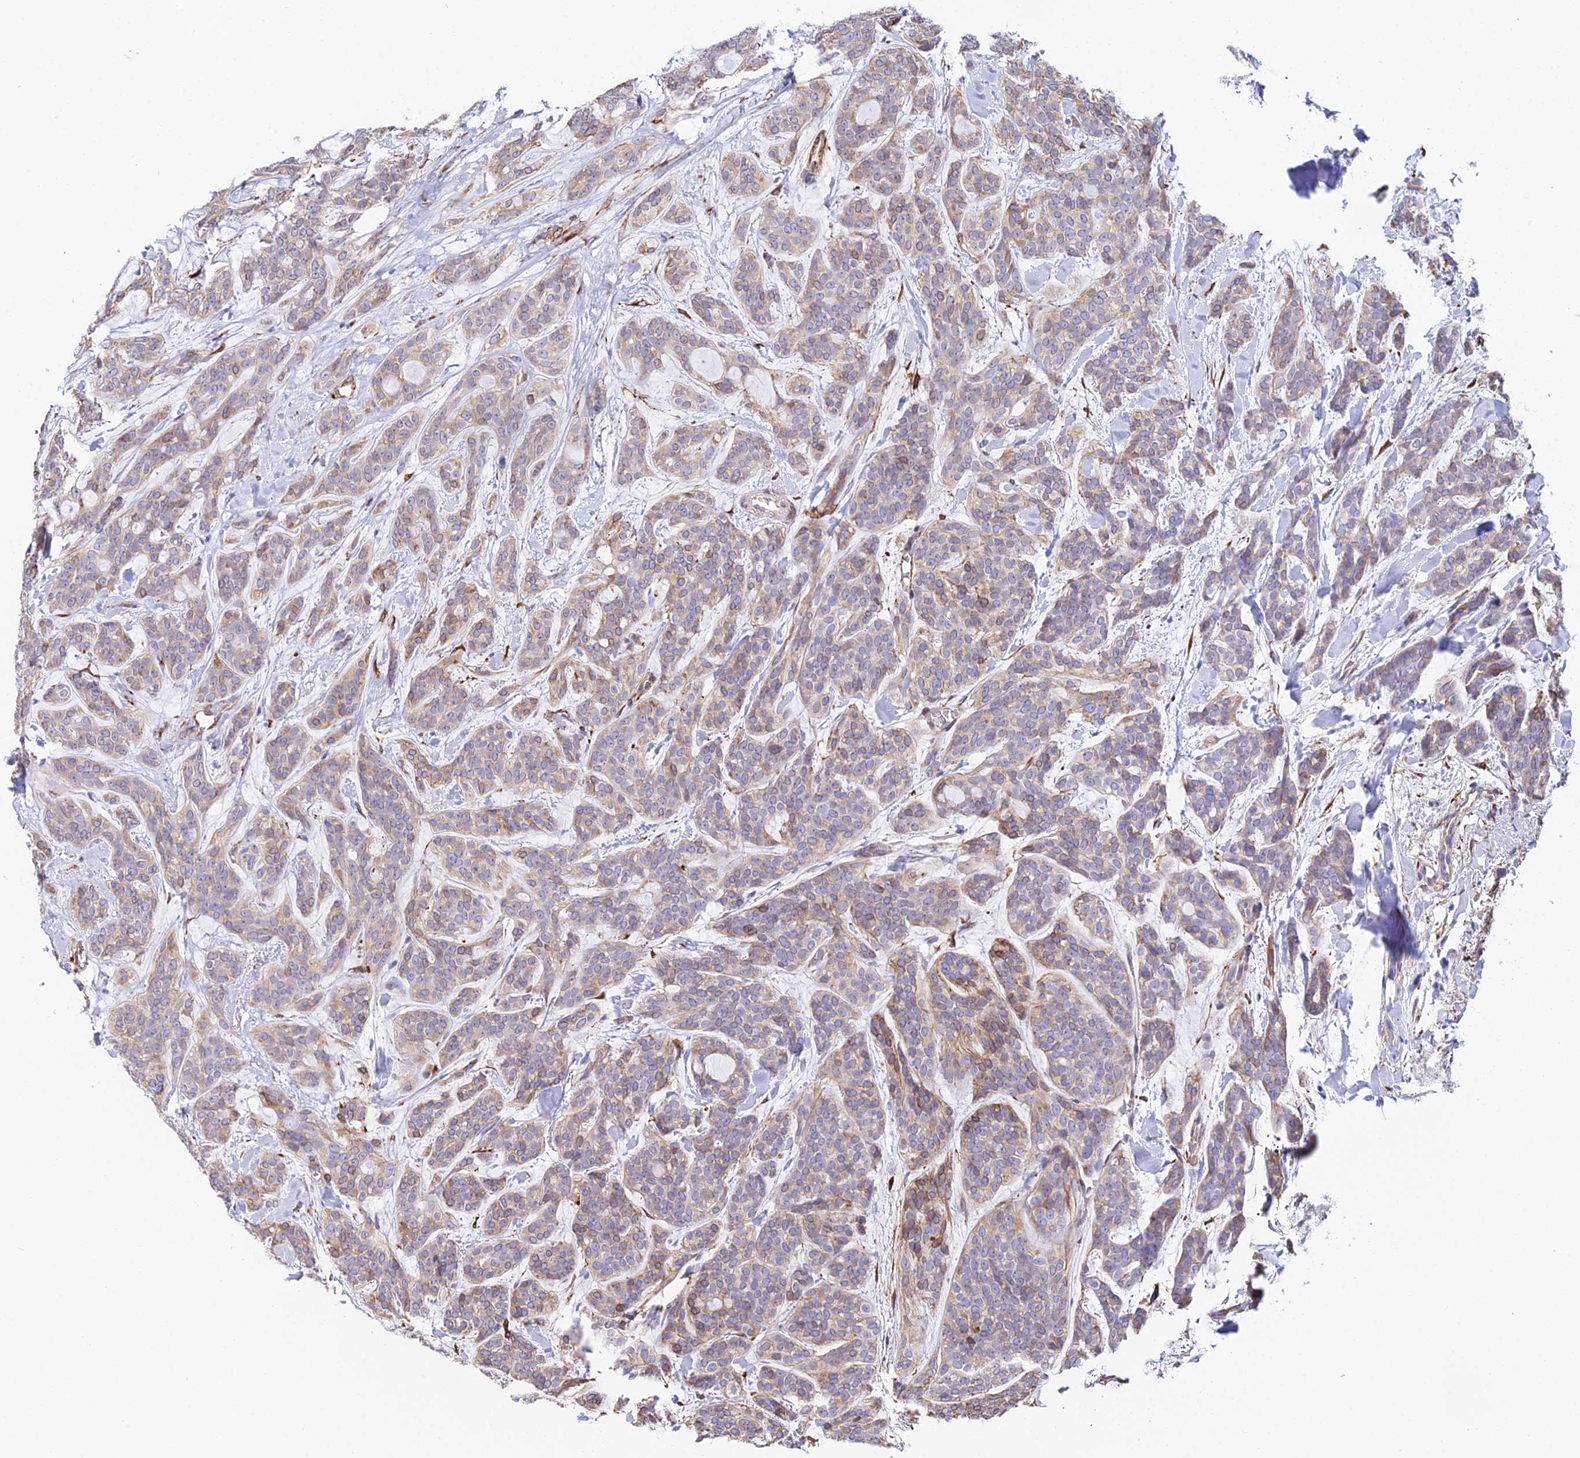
{"staining": {"intensity": "moderate", "quantity": "25%-75%", "location": "cytoplasmic/membranous"}, "tissue": "head and neck cancer", "cell_type": "Tumor cells", "image_type": "cancer", "snomed": [{"axis": "morphology", "description": "Adenocarcinoma, NOS"}, {"axis": "topography", "description": "Head-Neck"}], "caption": "Immunohistochemistry histopathology image of human head and neck cancer stained for a protein (brown), which reveals medium levels of moderate cytoplasmic/membranous staining in approximately 25%-75% of tumor cells.", "gene": "MXRA7", "patient": {"sex": "male", "age": 66}}